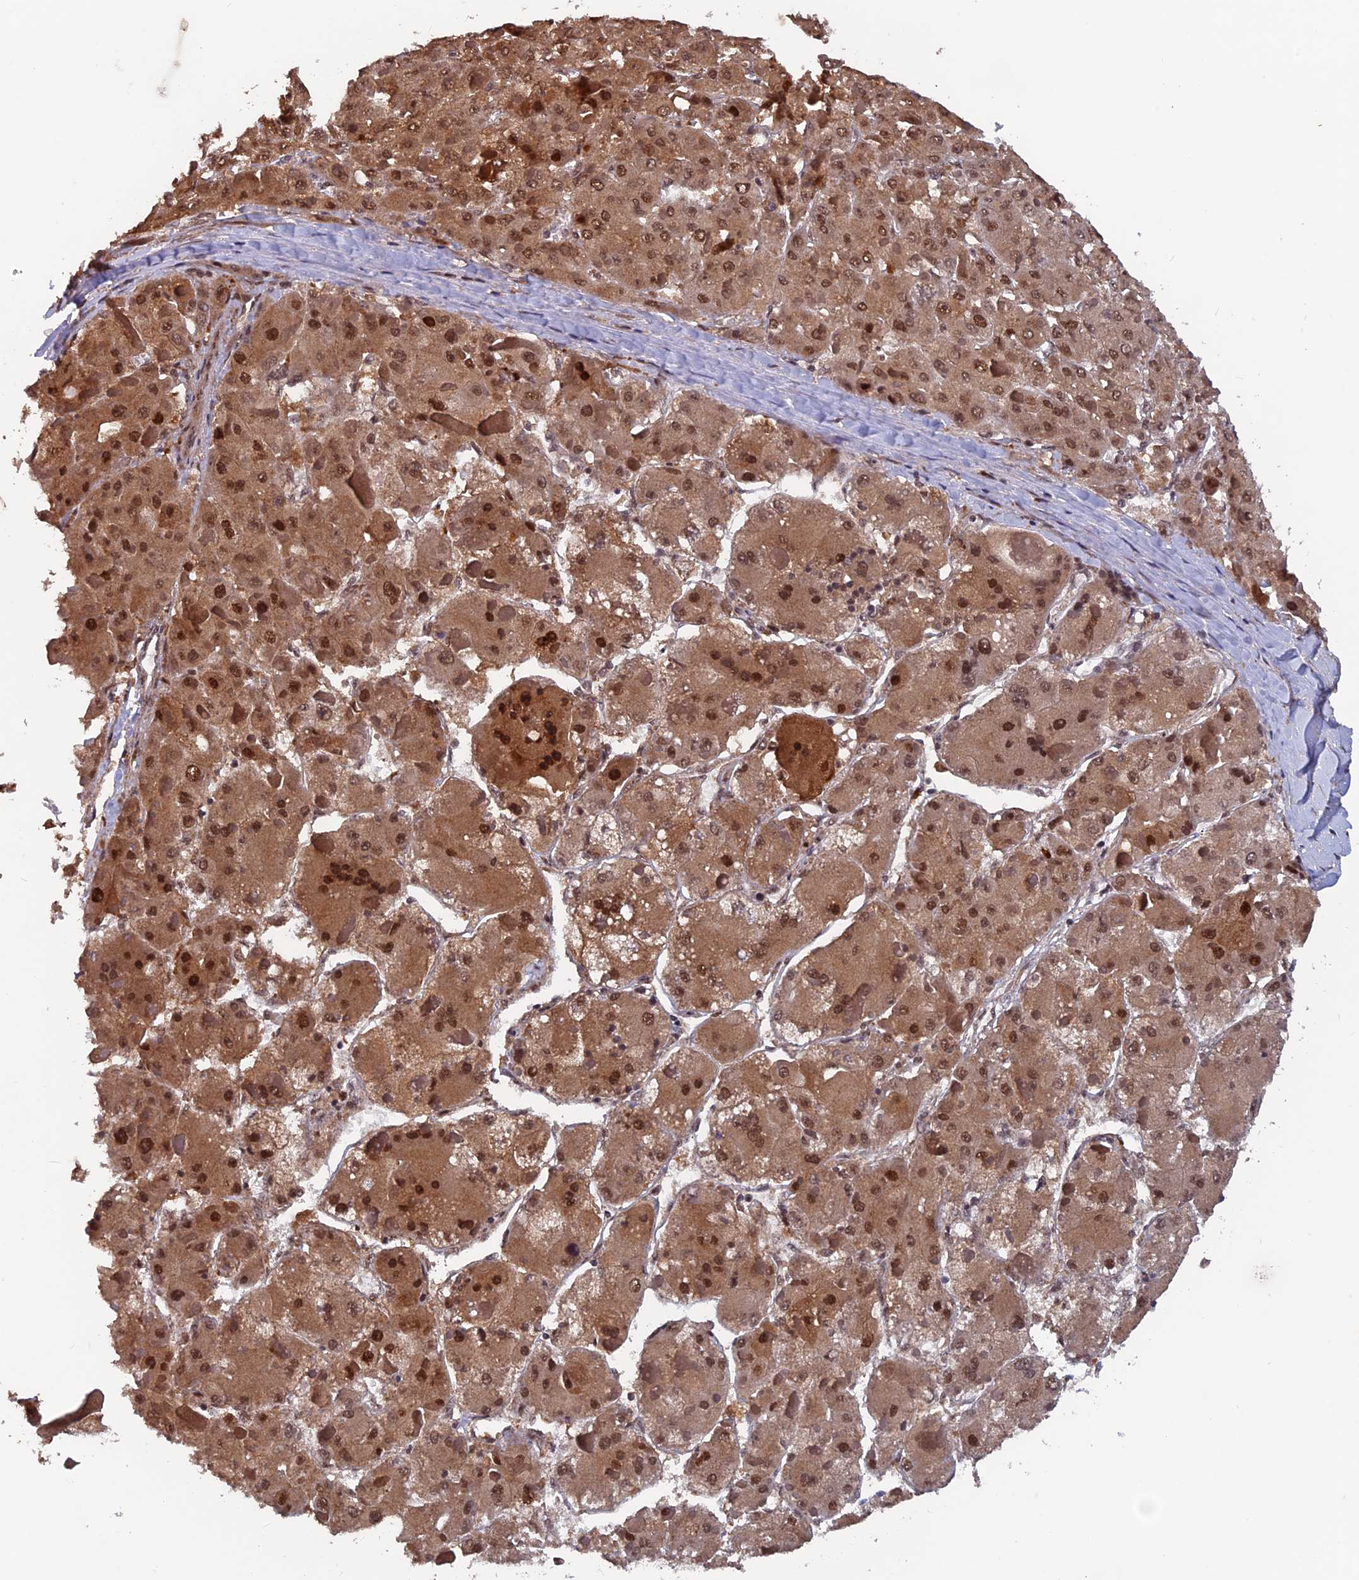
{"staining": {"intensity": "strong", "quantity": ">75%", "location": "cytoplasmic/membranous,nuclear"}, "tissue": "liver cancer", "cell_type": "Tumor cells", "image_type": "cancer", "snomed": [{"axis": "morphology", "description": "Carcinoma, Hepatocellular, NOS"}, {"axis": "topography", "description": "Liver"}], "caption": "Hepatocellular carcinoma (liver) tissue shows strong cytoplasmic/membranous and nuclear expression in approximately >75% of tumor cells", "gene": "FAM53C", "patient": {"sex": "female", "age": 73}}